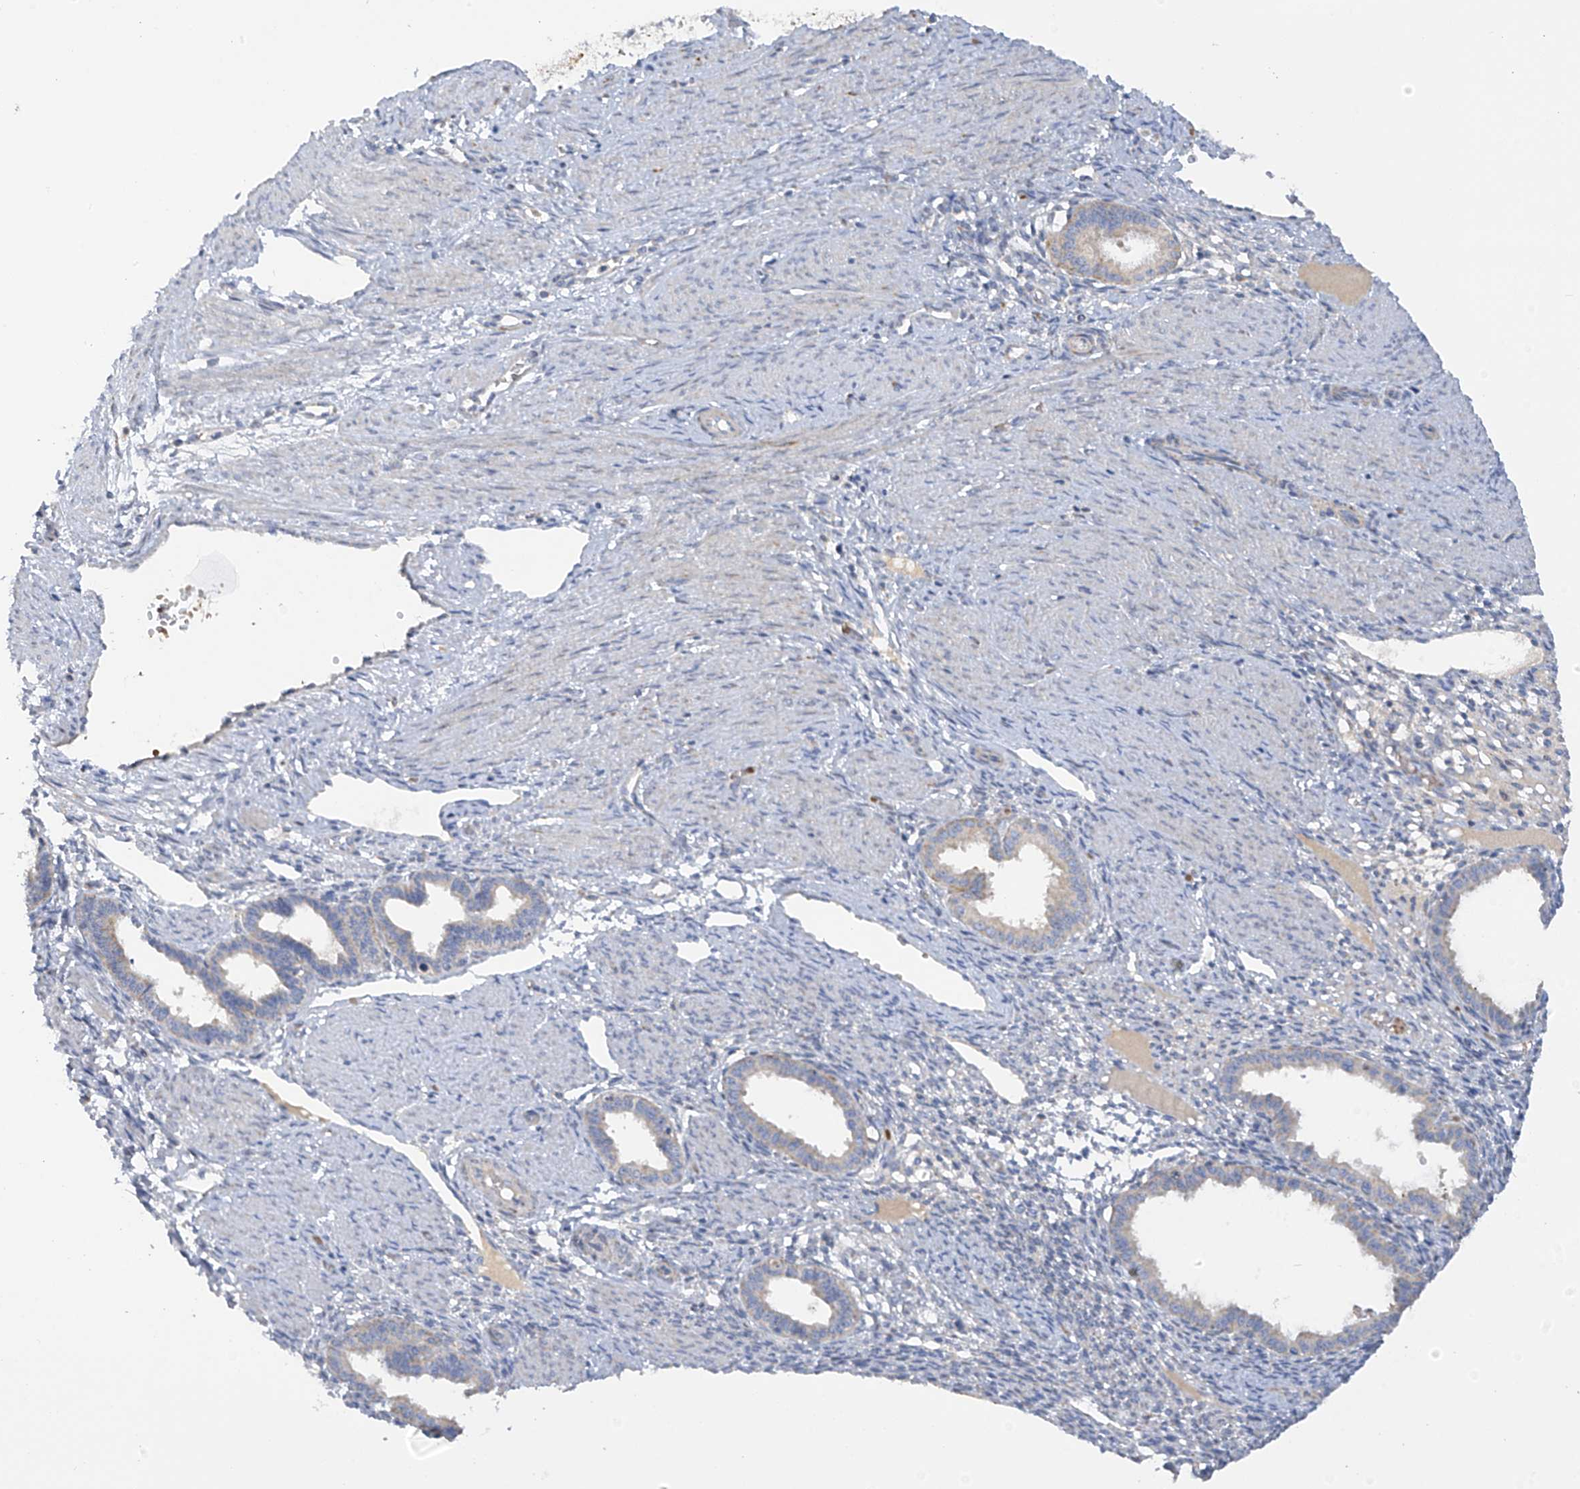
{"staining": {"intensity": "negative", "quantity": "none", "location": "none"}, "tissue": "endometrium", "cell_type": "Cells in endometrial stroma", "image_type": "normal", "snomed": [{"axis": "morphology", "description": "Normal tissue, NOS"}, {"axis": "topography", "description": "Endometrium"}], "caption": "The histopathology image reveals no staining of cells in endometrial stroma in benign endometrium.", "gene": "METTL18", "patient": {"sex": "female", "age": 33}}